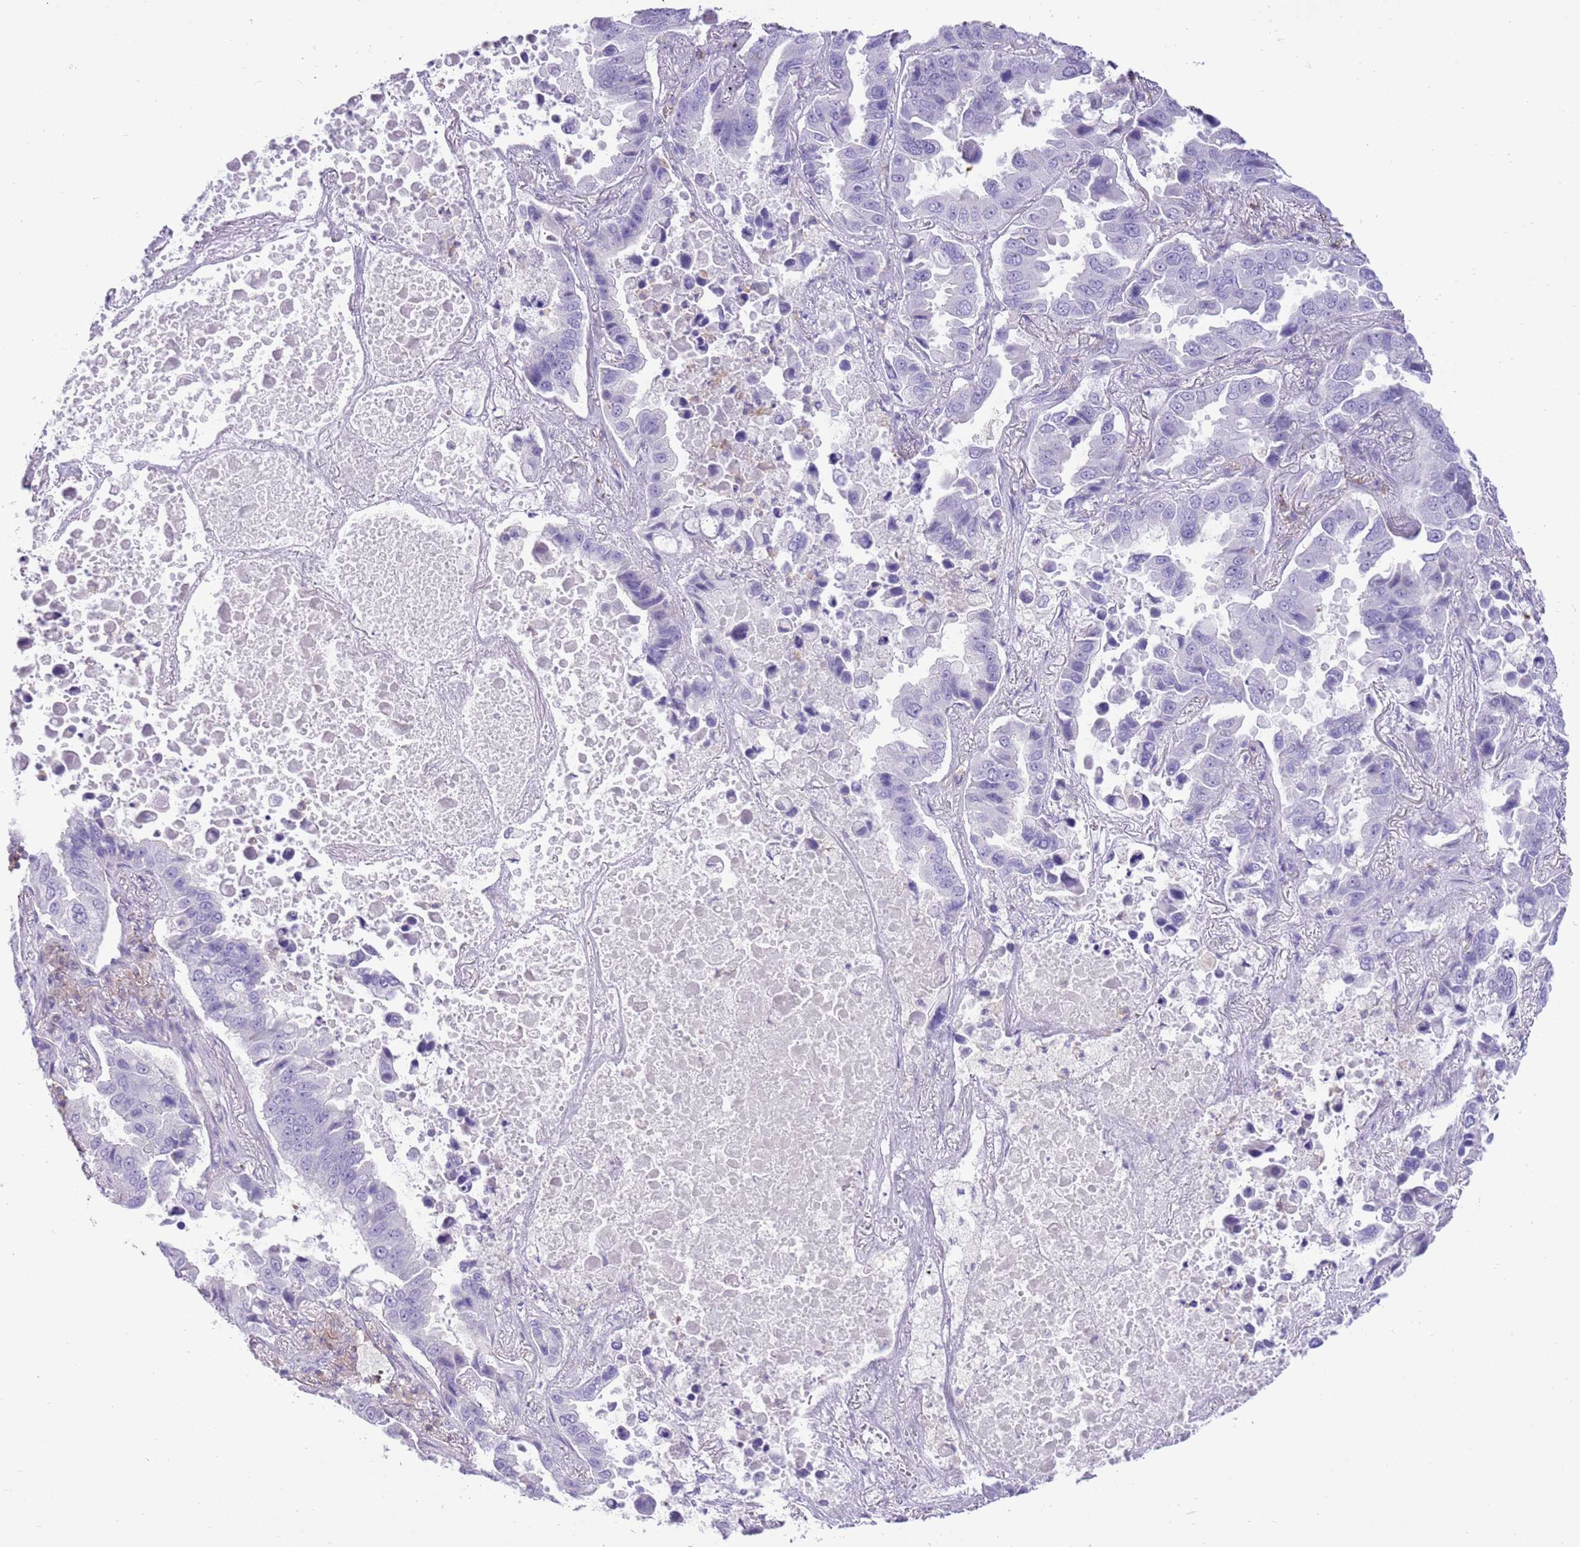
{"staining": {"intensity": "negative", "quantity": "none", "location": "none"}, "tissue": "lung cancer", "cell_type": "Tumor cells", "image_type": "cancer", "snomed": [{"axis": "morphology", "description": "Adenocarcinoma, NOS"}, {"axis": "topography", "description": "Lung"}], "caption": "Immunohistochemistry micrograph of lung adenocarcinoma stained for a protein (brown), which shows no staining in tumor cells.", "gene": "OR4Q3", "patient": {"sex": "male", "age": 64}}